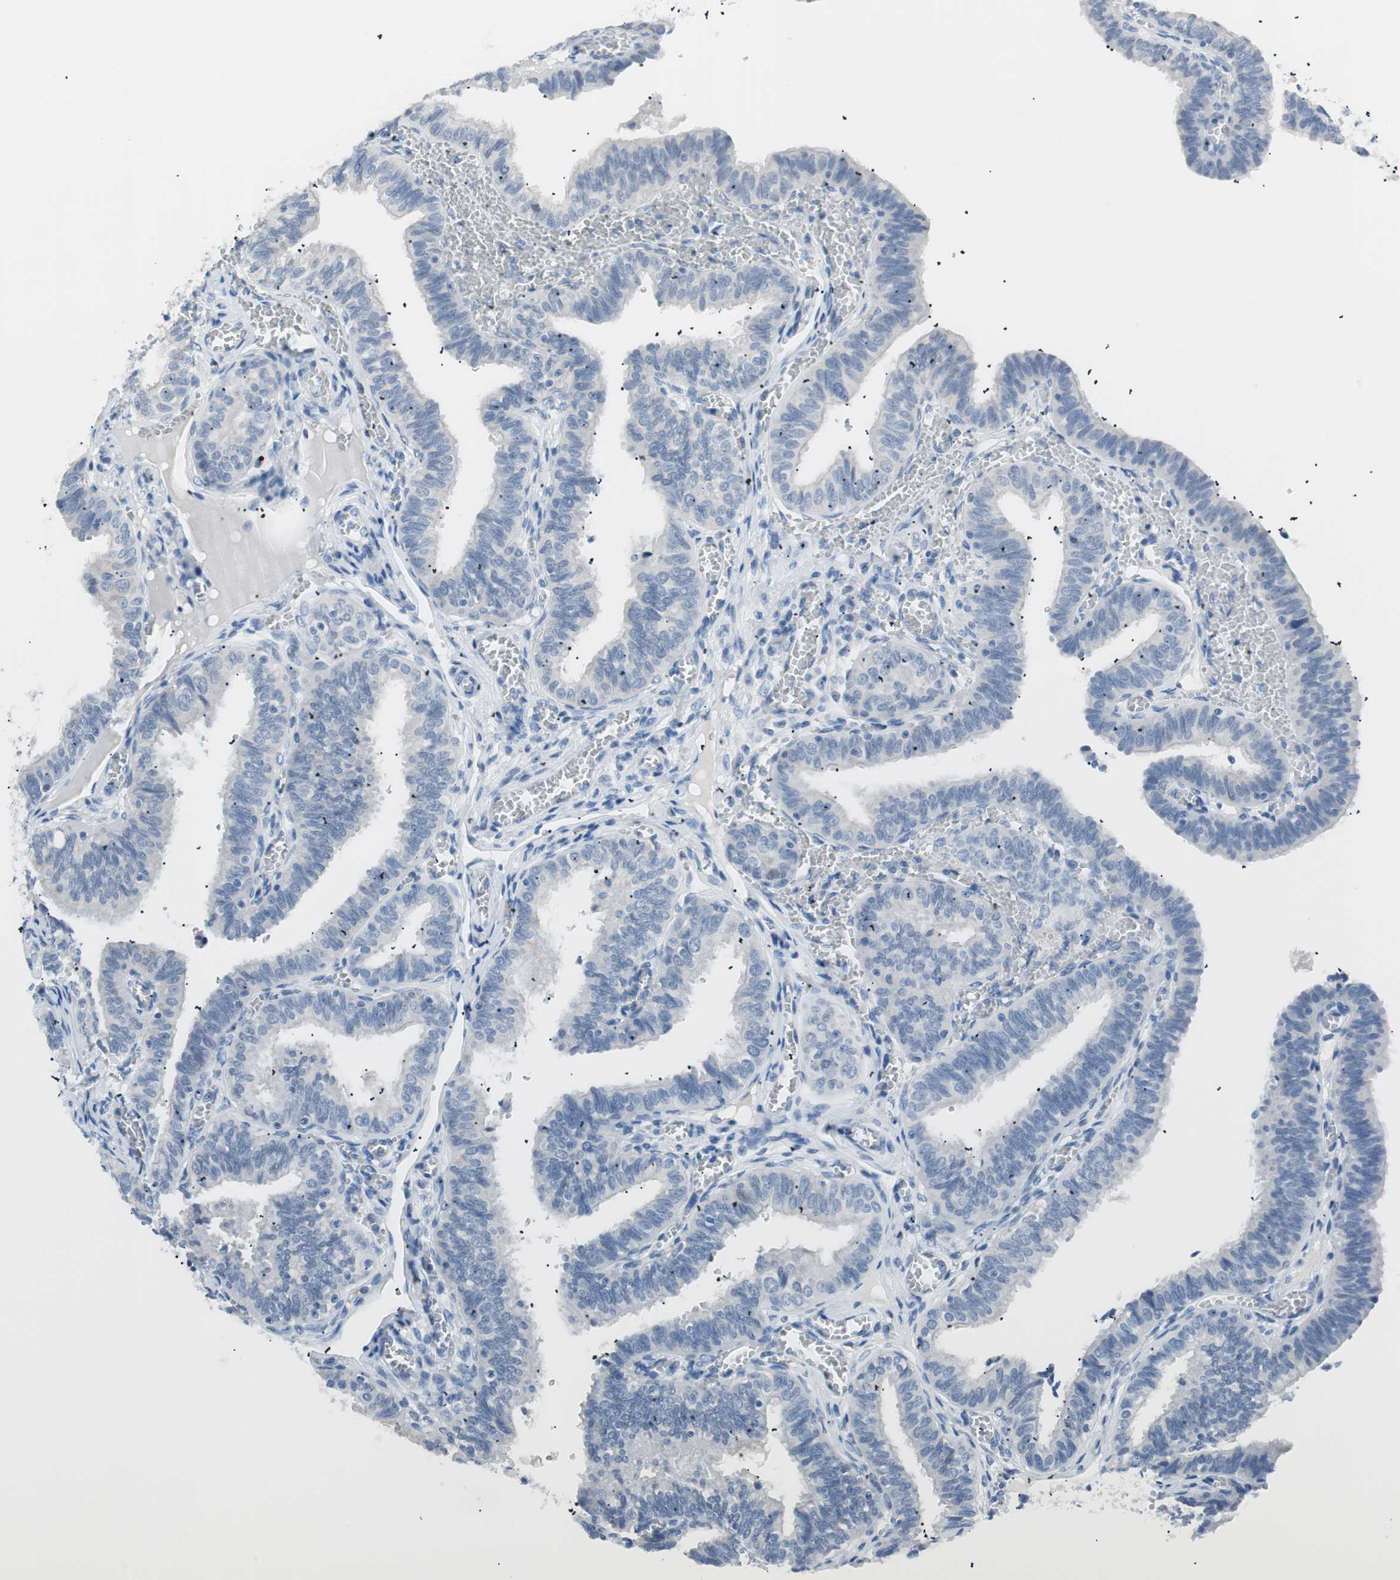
{"staining": {"intensity": "weak", "quantity": "25%-75%", "location": "cytoplasmic/membranous"}, "tissue": "fallopian tube", "cell_type": "Glandular cells", "image_type": "normal", "snomed": [{"axis": "morphology", "description": "Normal tissue, NOS"}, {"axis": "topography", "description": "Fallopian tube"}], "caption": "Glandular cells show low levels of weak cytoplasmic/membranous expression in approximately 25%-75% of cells in unremarkable fallopian tube. (DAB IHC, brown staining for protein, blue staining for nuclei).", "gene": "VIL1", "patient": {"sex": "female", "age": 46}}